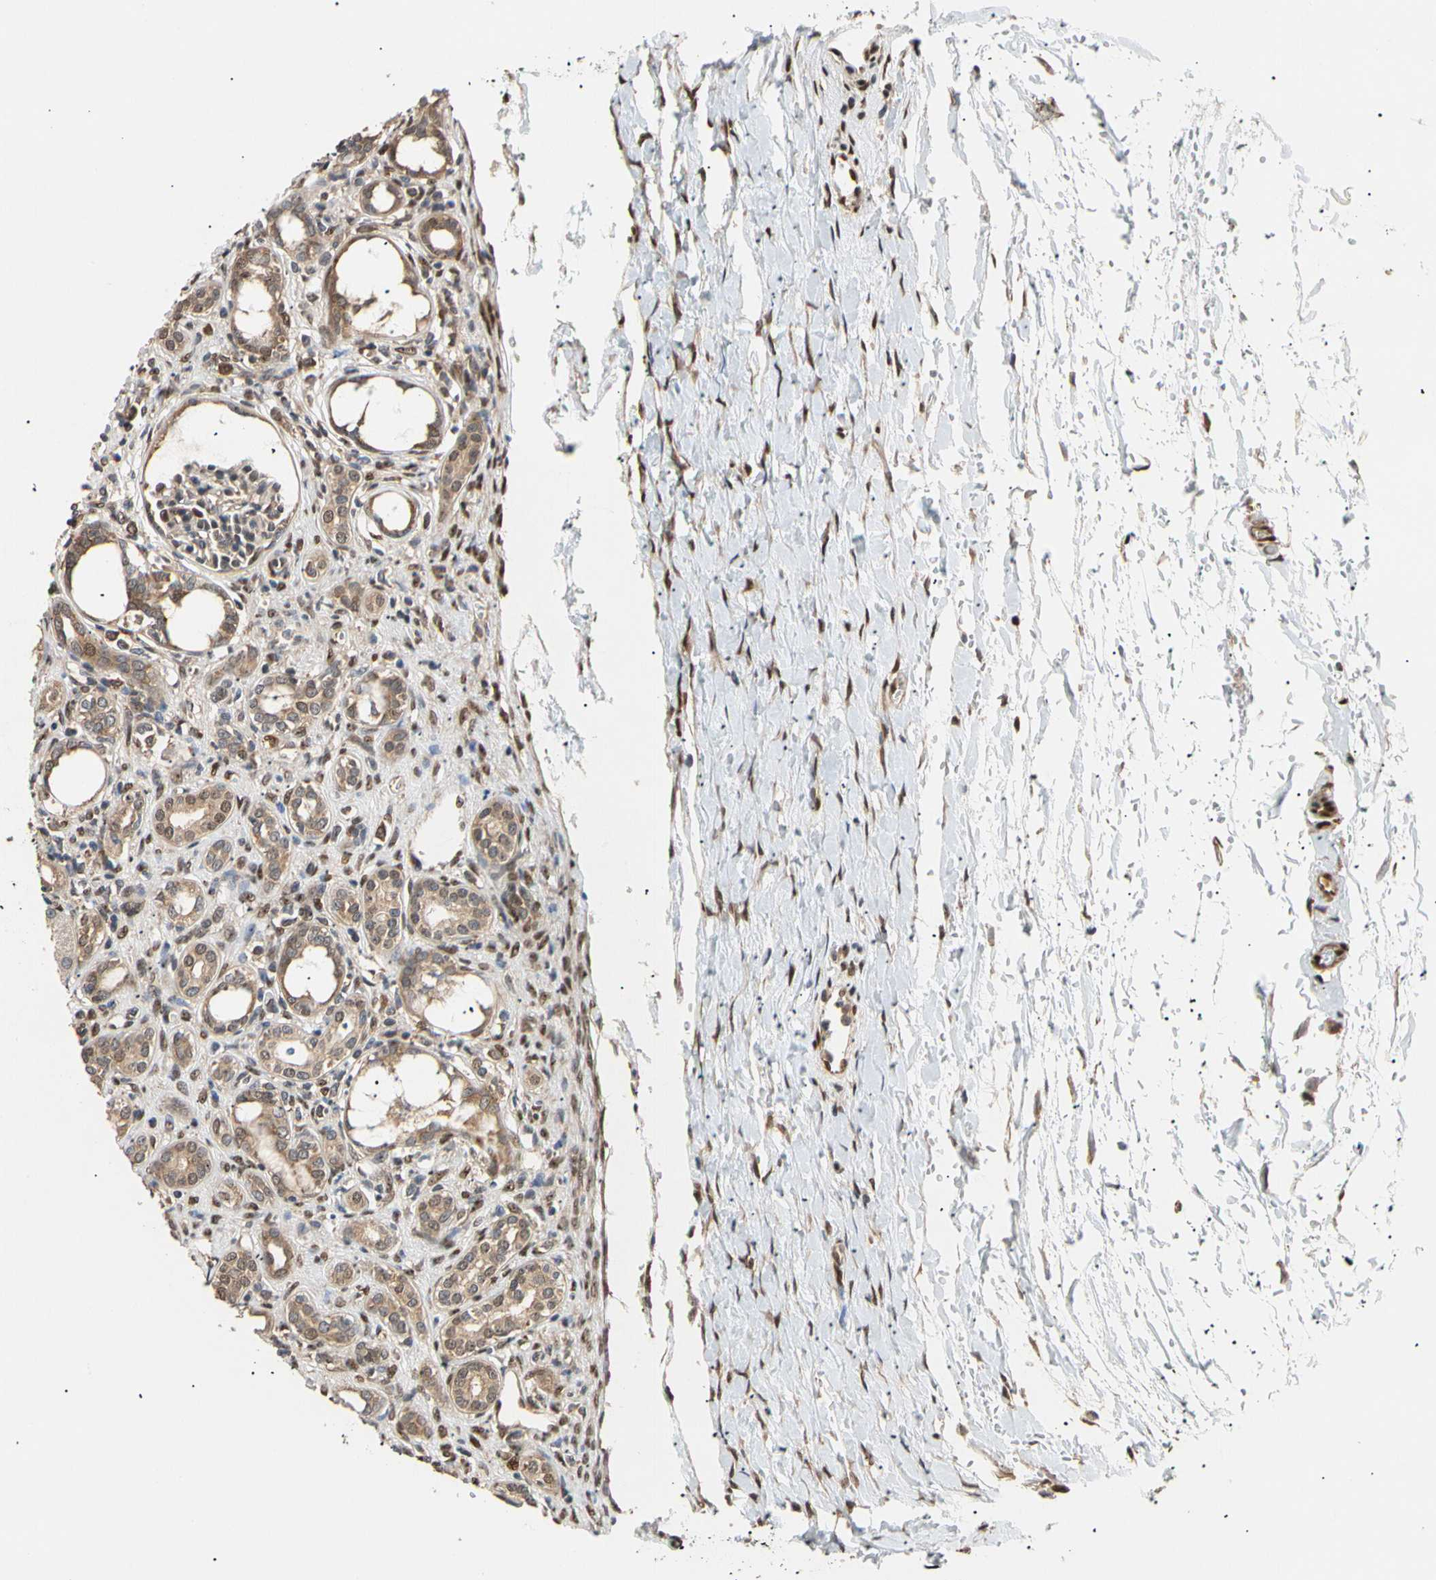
{"staining": {"intensity": "weak", "quantity": "25%-75%", "location": "cytoplasmic/membranous"}, "tissue": "kidney", "cell_type": "Cells in glomeruli", "image_type": "normal", "snomed": [{"axis": "morphology", "description": "Normal tissue, NOS"}, {"axis": "topography", "description": "Kidney"}], "caption": "This is a photomicrograph of immunohistochemistry staining of normal kidney, which shows weak staining in the cytoplasmic/membranous of cells in glomeruli.", "gene": "EIF1AX", "patient": {"sex": "male", "age": 7}}